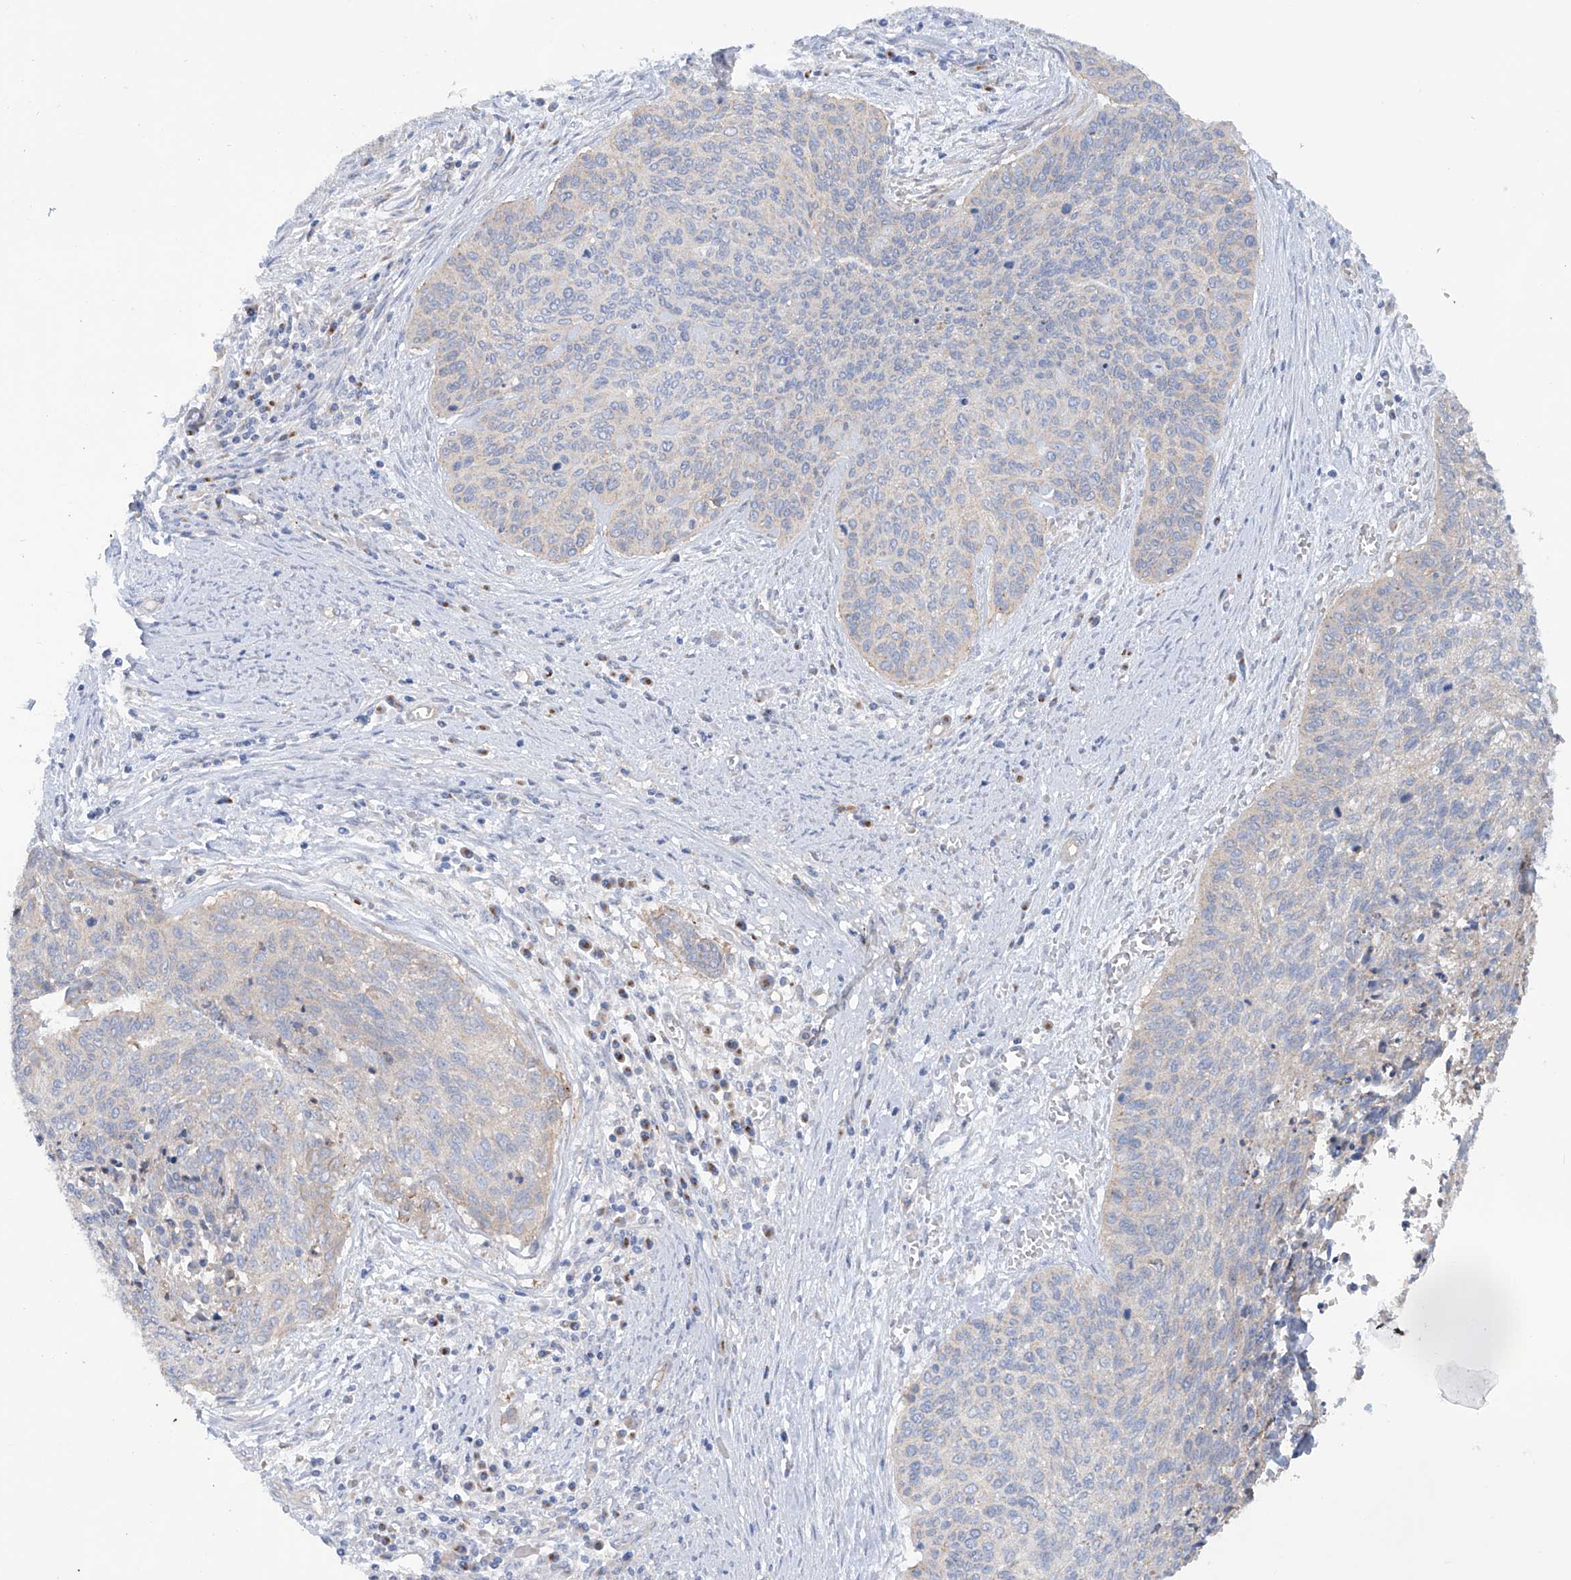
{"staining": {"intensity": "negative", "quantity": "none", "location": "none"}, "tissue": "cervical cancer", "cell_type": "Tumor cells", "image_type": "cancer", "snomed": [{"axis": "morphology", "description": "Squamous cell carcinoma, NOS"}, {"axis": "topography", "description": "Cervix"}], "caption": "Immunohistochemistry (IHC) of cervical squamous cell carcinoma displays no expression in tumor cells.", "gene": "TMEM209", "patient": {"sex": "female", "age": 55}}